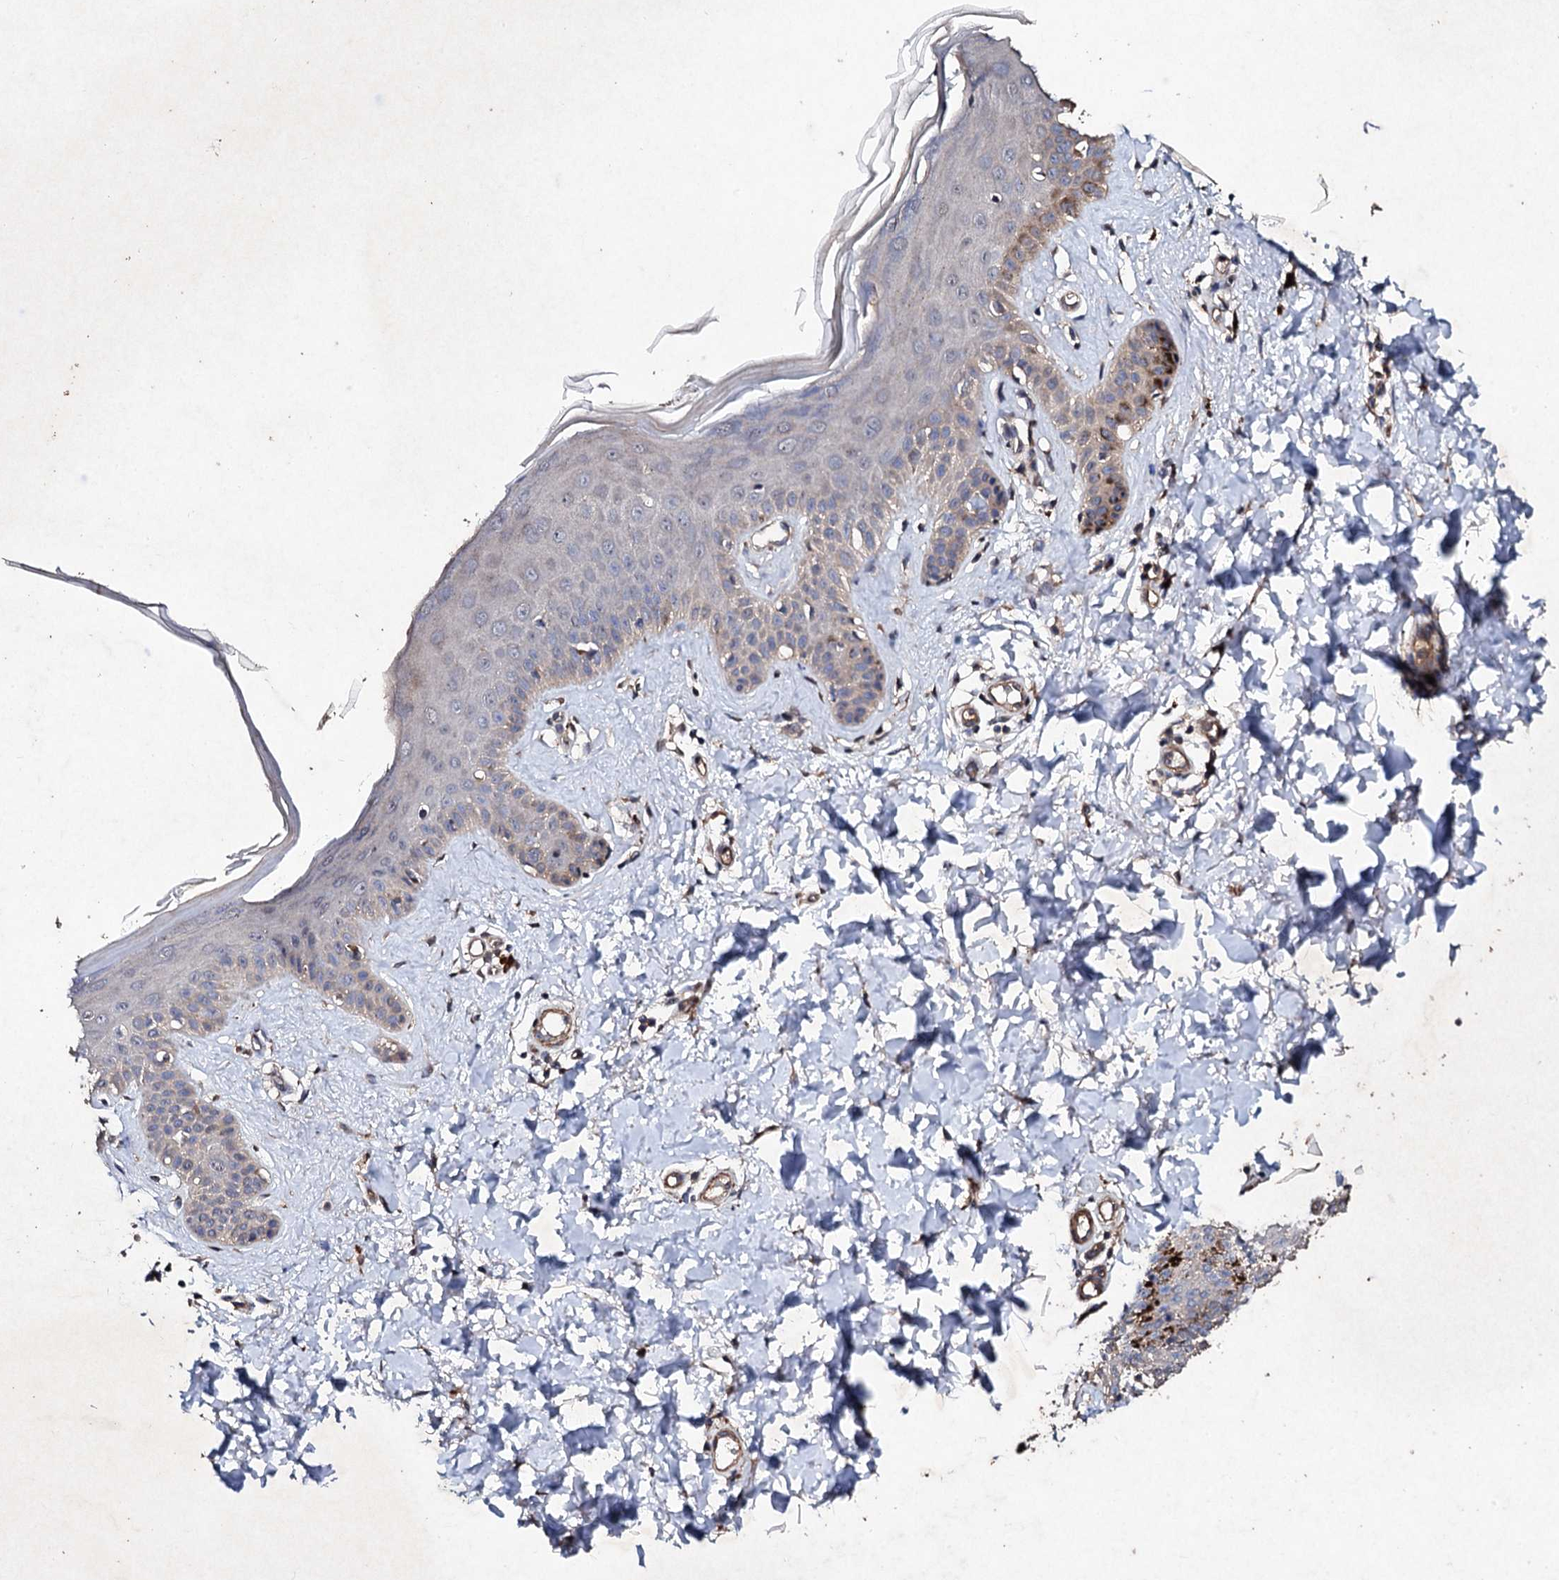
{"staining": {"intensity": "strong", "quantity": ">75%", "location": "cytoplasmic/membranous"}, "tissue": "skin", "cell_type": "Fibroblasts", "image_type": "normal", "snomed": [{"axis": "morphology", "description": "Normal tissue, NOS"}, {"axis": "topography", "description": "Skin"}], "caption": "IHC photomicrograph of benign skin stained for a protein (brown), which exhibits high levels of strong cytoplasmic/membranous staining in about >75% of fibroblasts.", "gene": "MOCOS", "patient": {"sex": "female", "age": 58}}